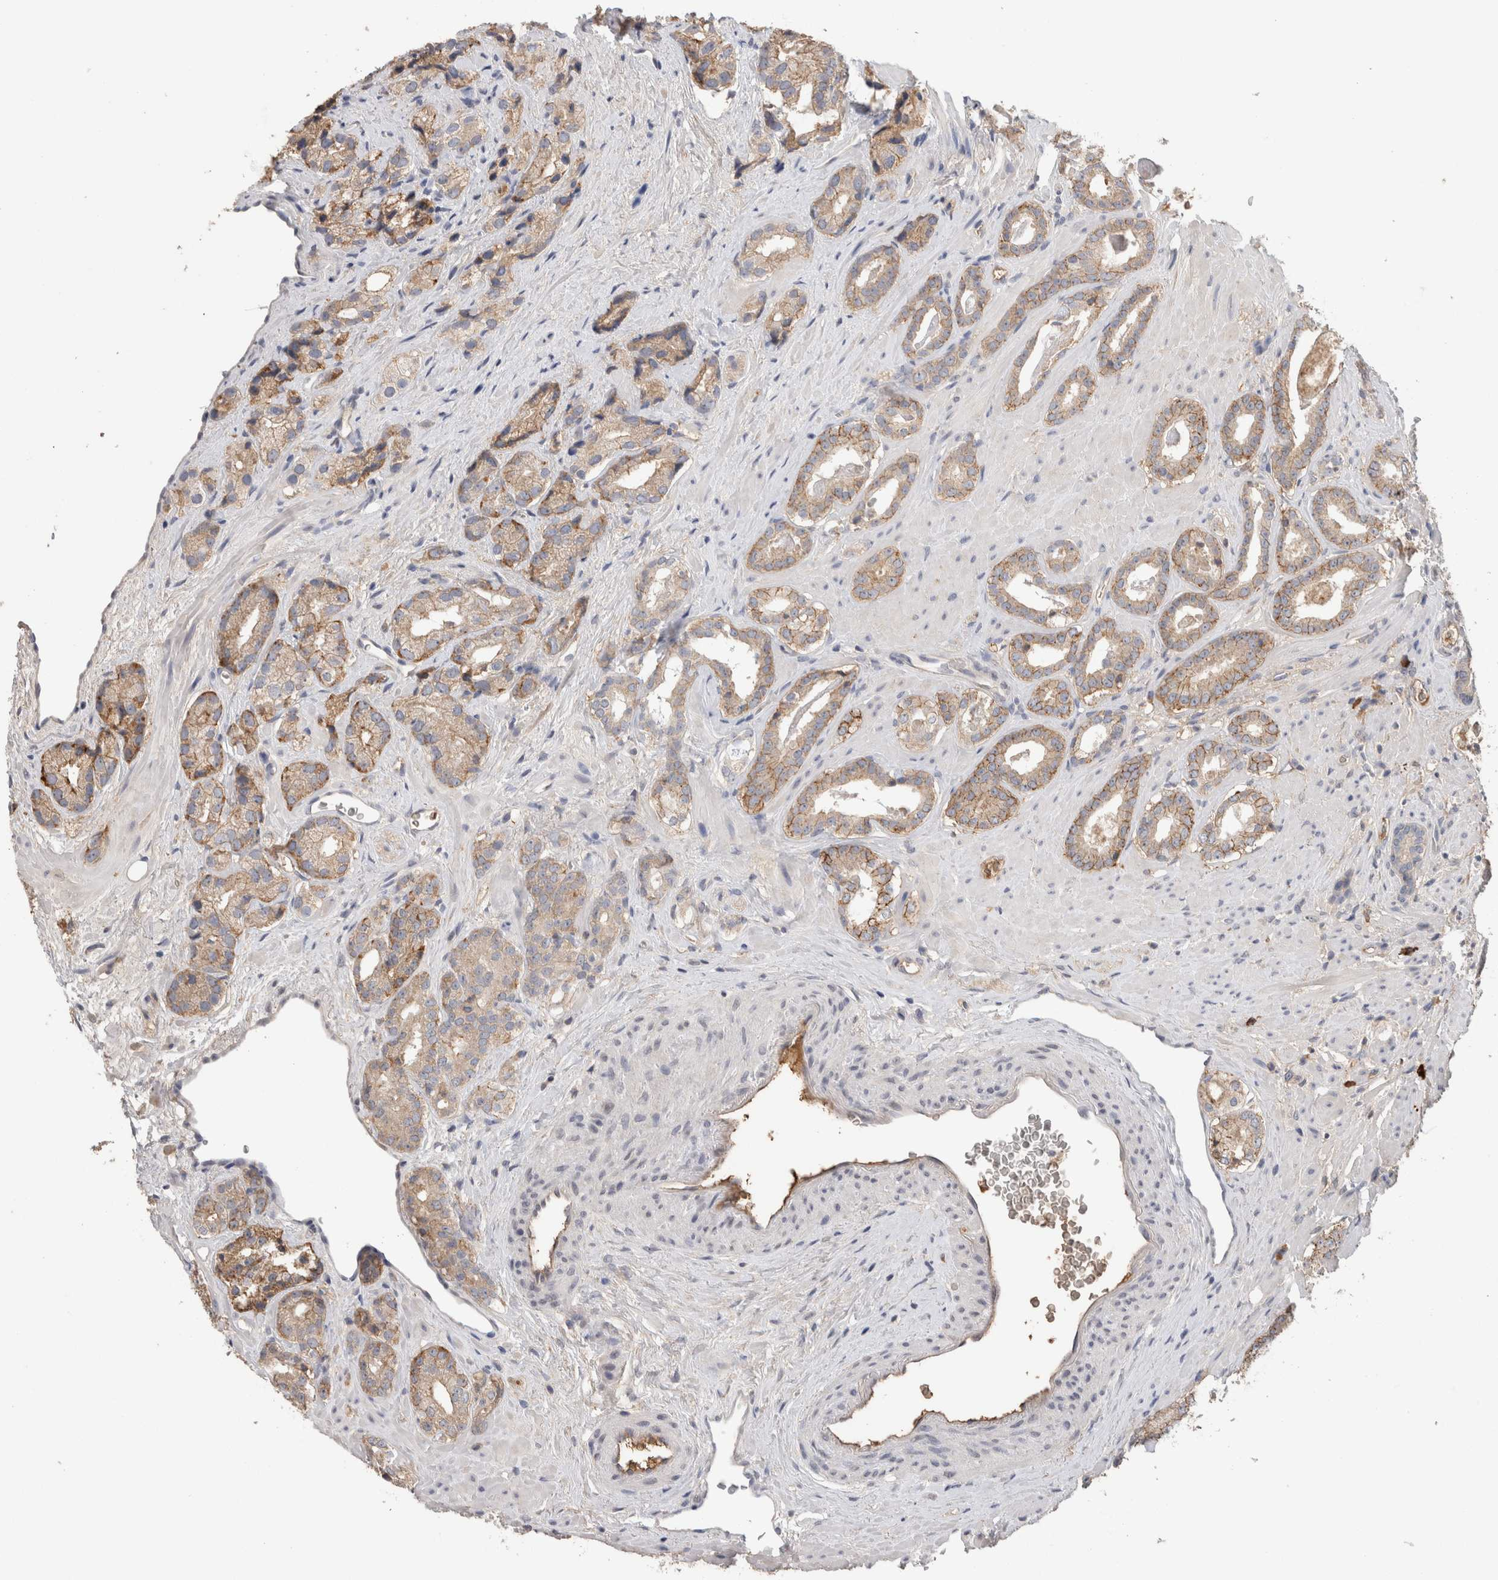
{"staining": {"intensity": "moderate", "quantity": "25%-75%", "location": "cytoplasmic/membranous"}, "tissue": "prostate cancer", "cell_type": "Tumor cells", "image_type": "cancer", "snomed": [{"axis": "morphology", "description": "Adenocarcinoma, High grade"}, {"axis": "topography", "description": "Prostate"}], "caption": "Prostate adenocarcinoma (high-grade) was stained to show a protein in brown. There is medium levels of moderate cytoplasmic/membranous expression in about 25%-75% of tumor cells.", "gene": "PPP3CC", "patient": {"sex": "male", "age": 71}}